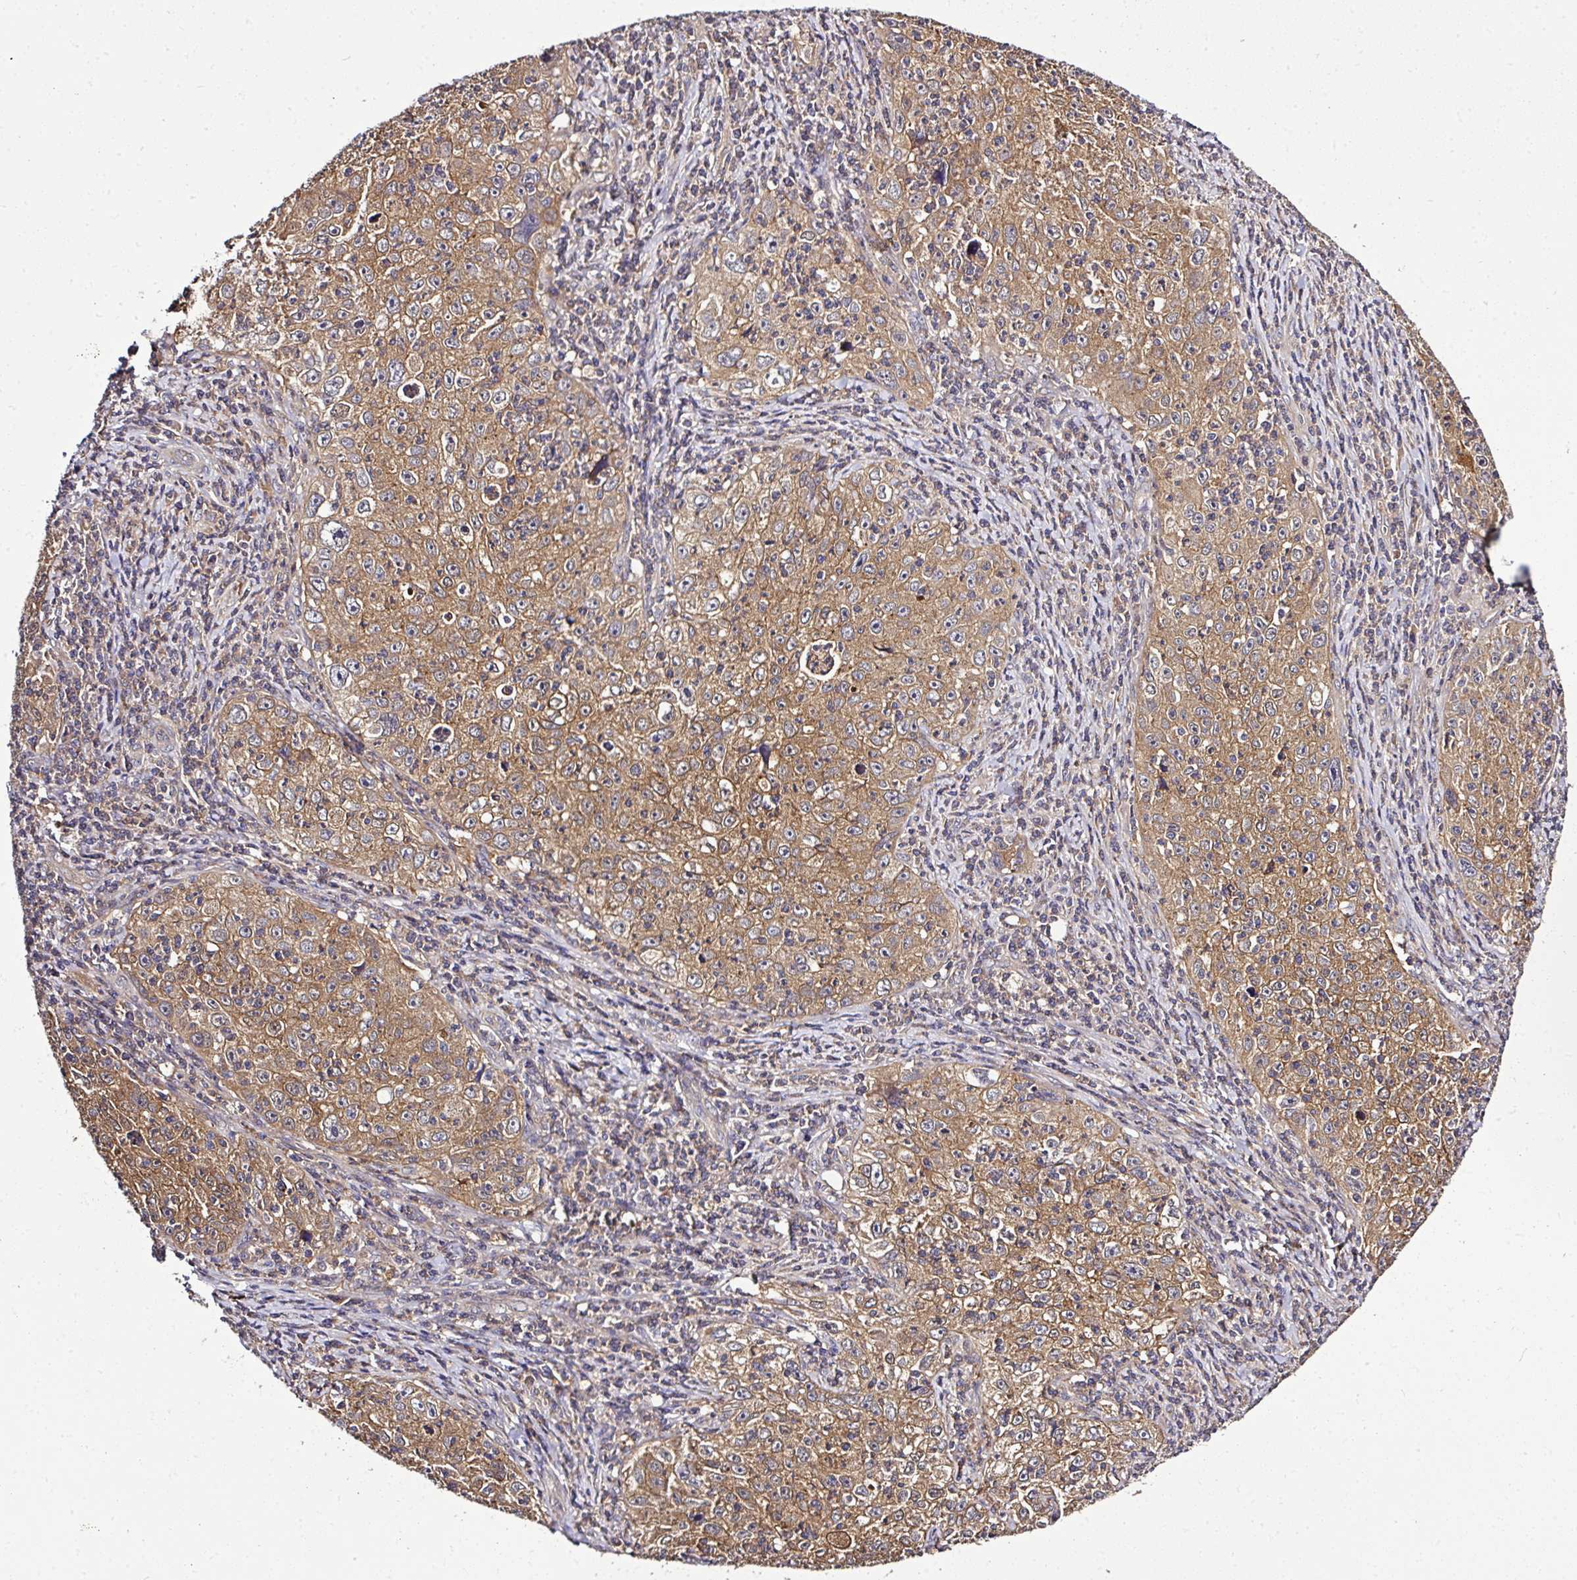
{"staining": {"intensity": "moderate", "quantity": ">75%", "location": "cytoplasmic/membranous"}, "tissue": "cervical cancer", "cell_type": "Tumor cells", "image_type": "cancer", "snomed": [{"axis": "morphology", "description": "Squamous cell carcinoma, NOS"}, {"axis": "topography", "description": "Cervix"}], "caption": "Immunohistochemical staining of human cervical cancer demonstrates medium levels of moderate cytoplasmic/membranous protein positivity in approximately >75% of tumor cells.", "gene": "TMEM107", "patient": {"sex": "female", "age": 30}}